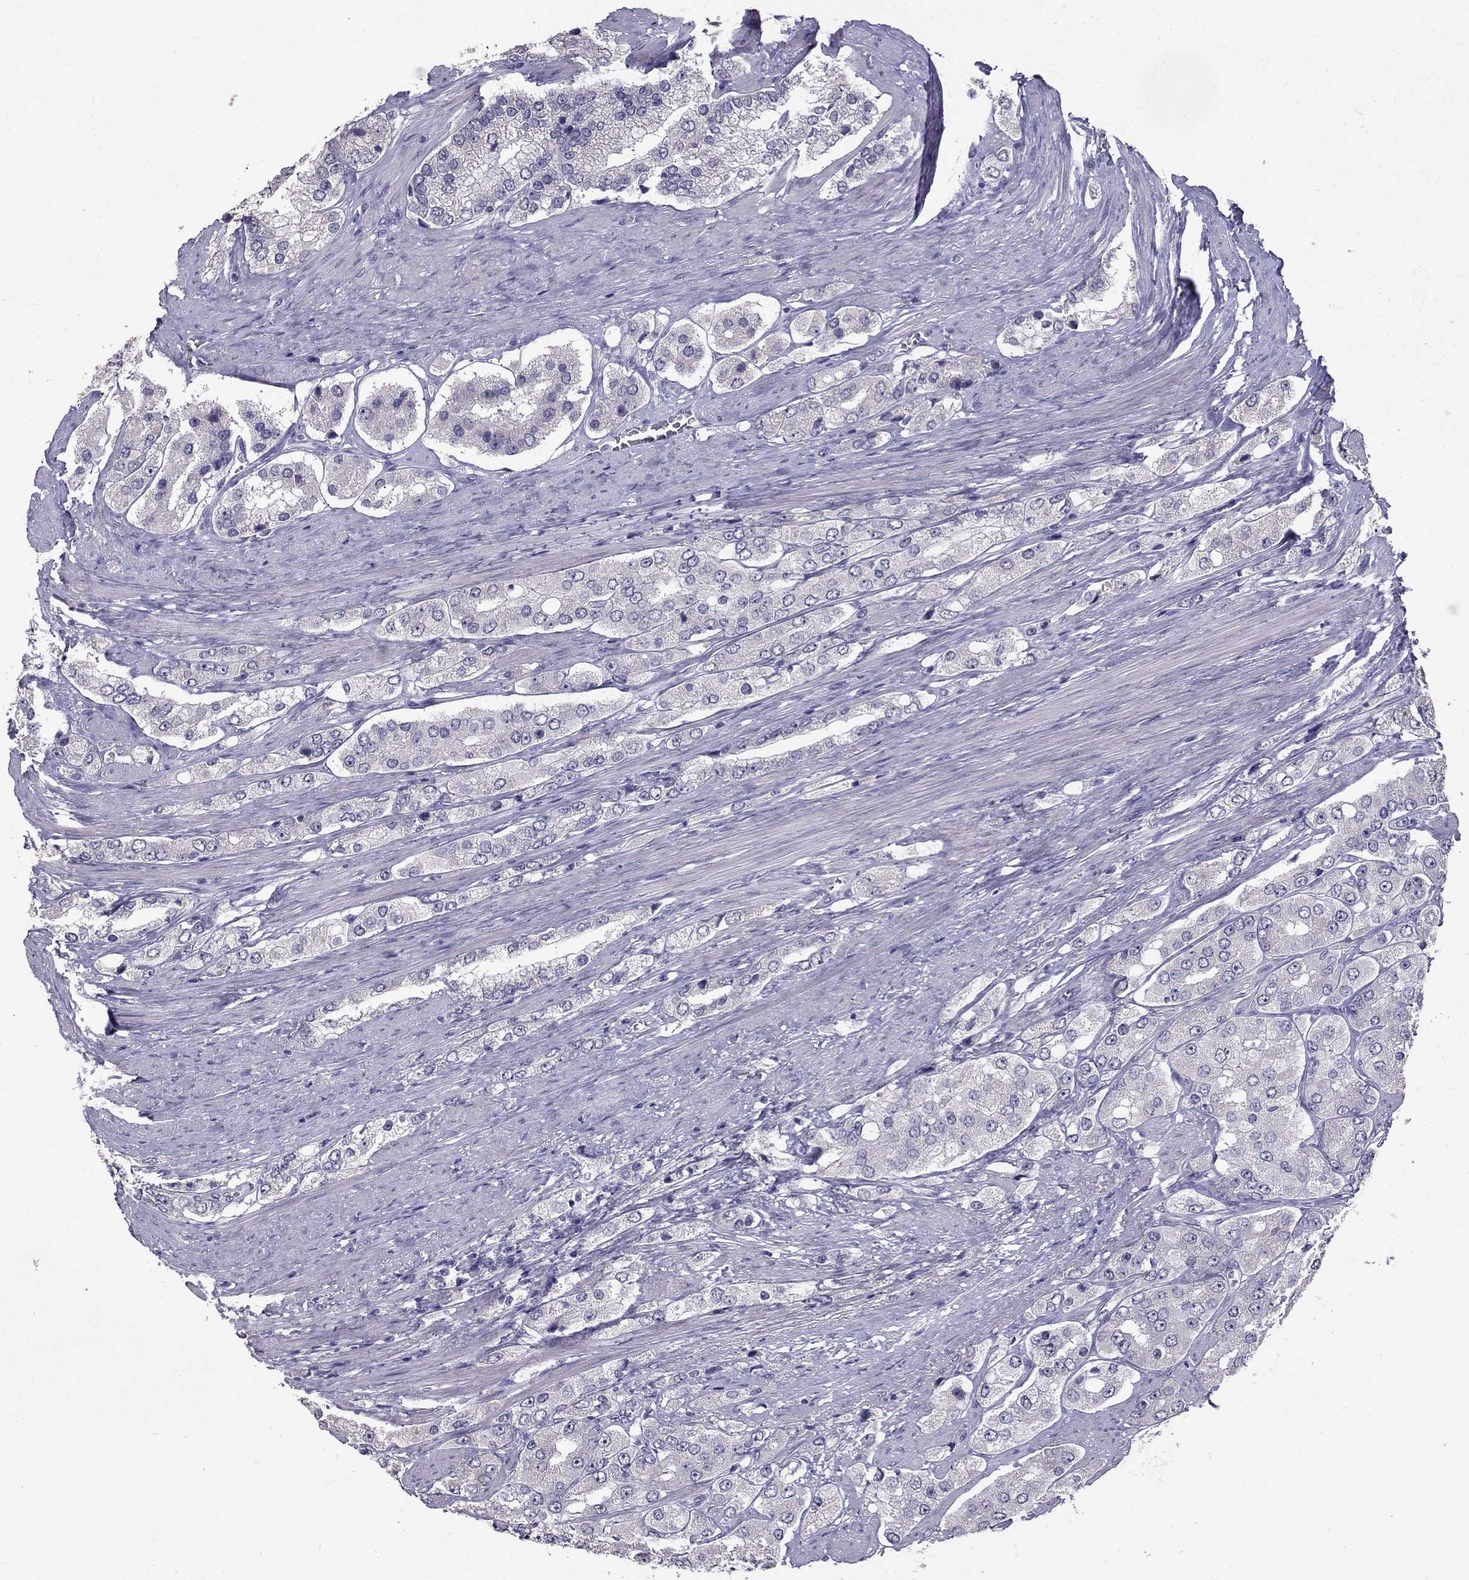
{"staining": {"intensity": "negative", "quantity": "none", "location": "none"}, "tissue": "prostate cancer", "cell_type": "Tumor cells", "image_type": "cancer", "snomed": [{"axis": "morphology", "description": "Adenocarcinoma, Low grade"}, {"axis": "topography", "description": "Prostate"}], "caption": "Immunohistochemistry of prostate cancer (low-grade adenocarcinoma) exhibits no staining in tumor cells.", "gene": "SCG5", "patient": {"sex": "male", "age": 69}}